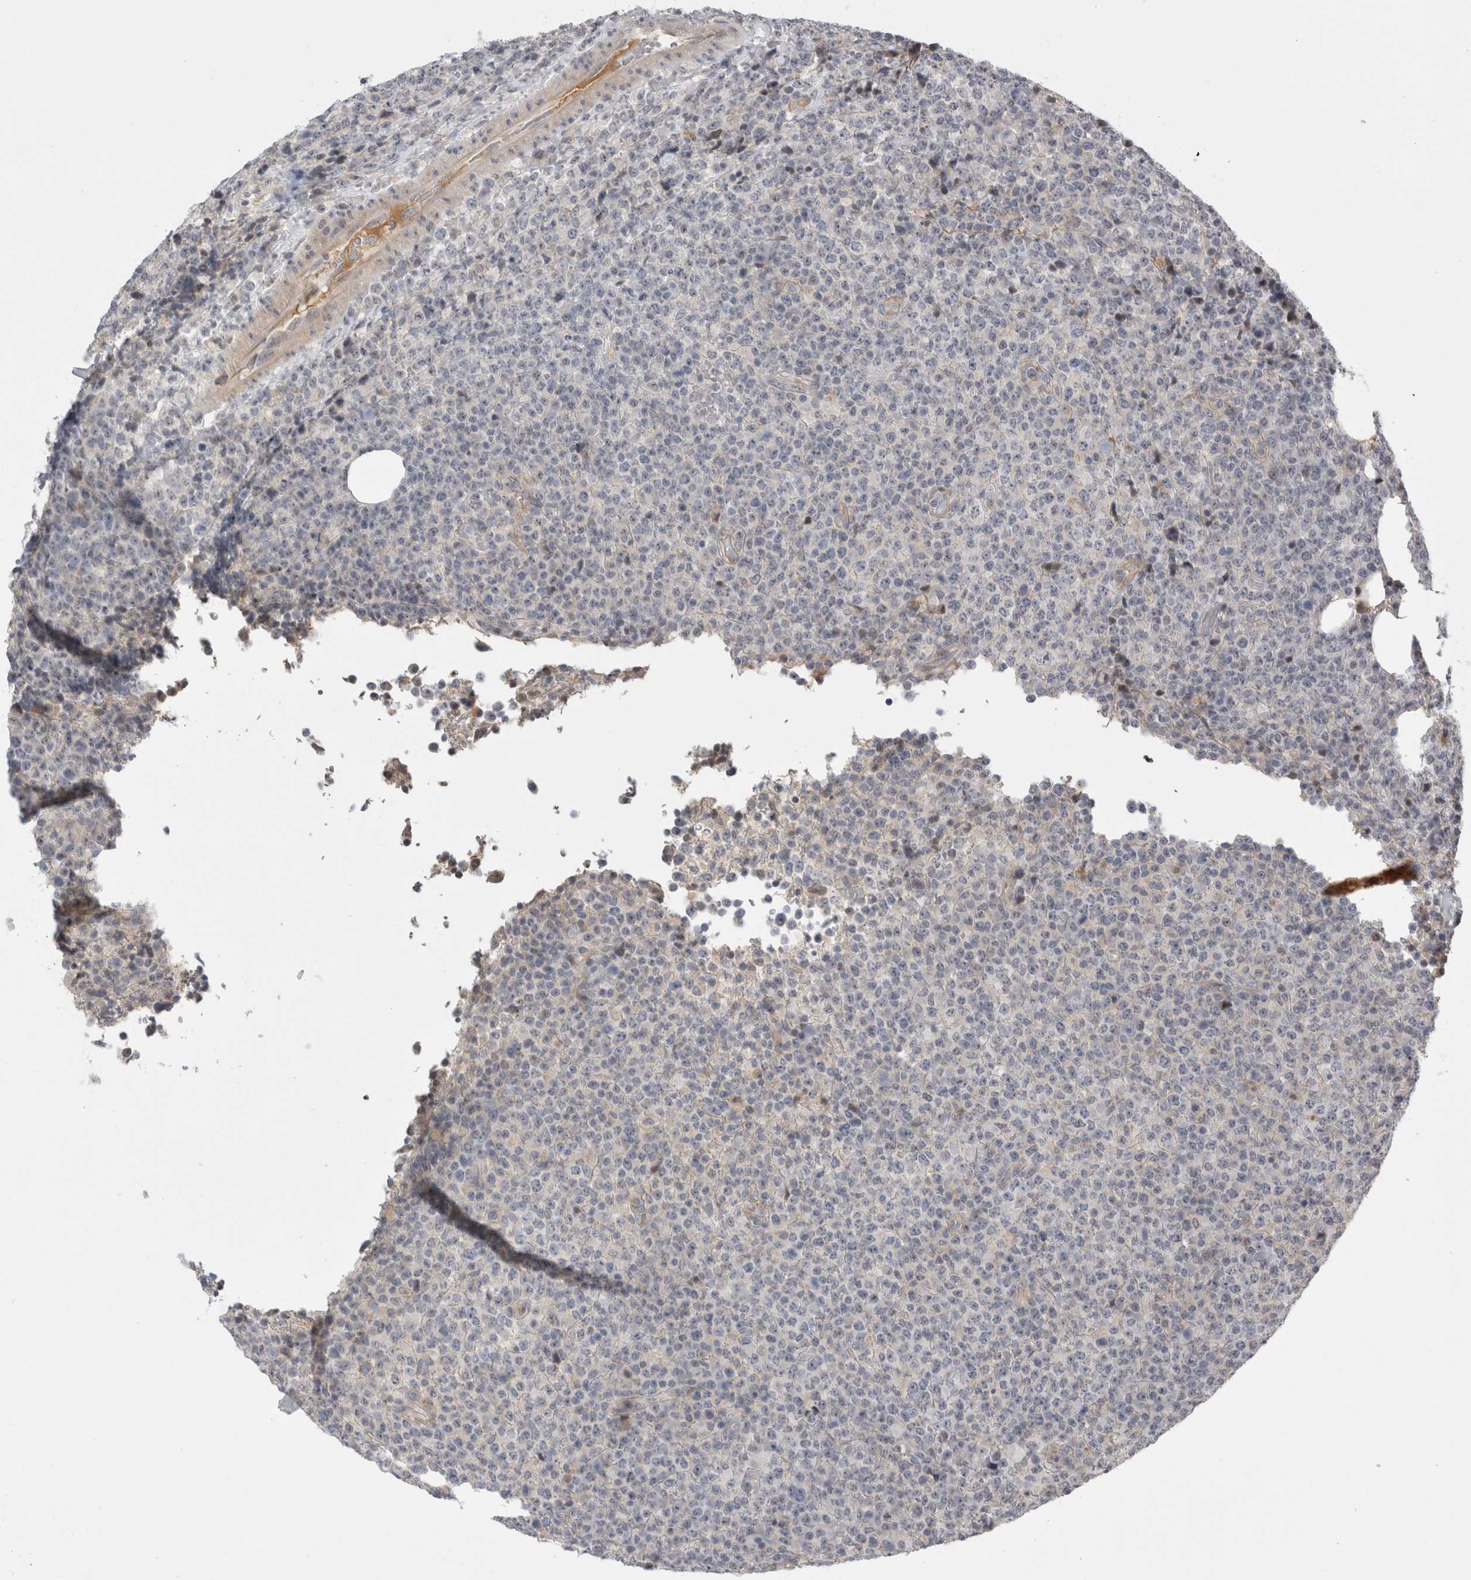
{"staining": {"intensity": "negative", "quantity": "none", "location": "none"}, "tissue": "lymphoma", "cell_type": "Tumor cells", "image_type": "cancer", "snomed": [{"axis": "morphology", "description": "Malignant lymphoma, non-Hodgkin's type, High grade"}, {"axis": "topography", "description": "Lymph node"}], "caption": "Lymphoma was stained to show a protein in brown. There is no significant staining in tumor cells.", "gene": "VANGL1", "patient": {"sex": "male", "age": 13}}